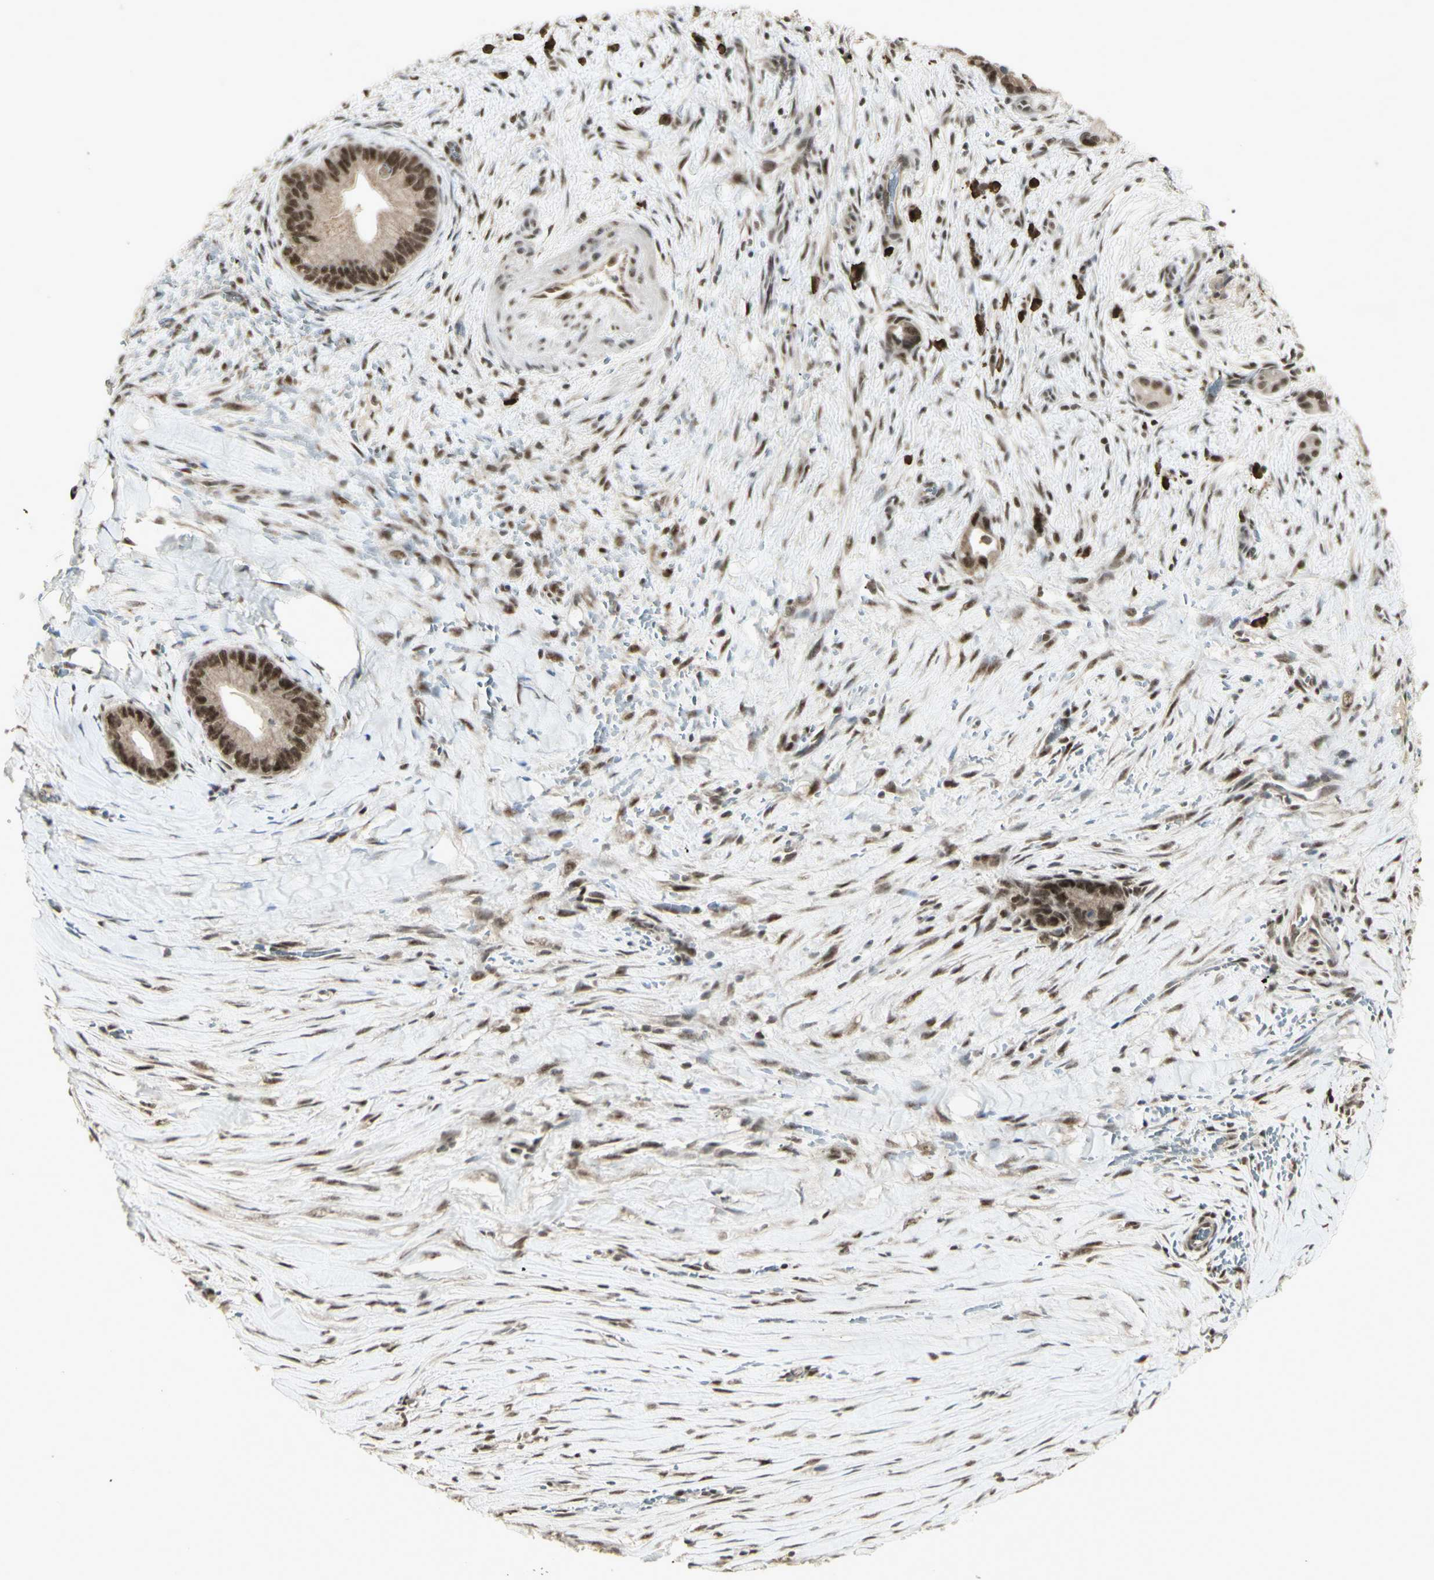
{"staining": {"intensity": "strong", "quantity": "25%-75%", "location": "nuclear"}, "tissue": "liver cancer", "cell_type": "Tumor cells", "image_type": "cancer", "snomed": [{"axis": "morphology", "description": "Cholangiocarcinoma"}, {"axis": "topography", "description": "Liver"}], "caption": "Tumor cells reveal strong nuclear expression in about 25%-75% of cells in liver cancer.", "gene": "CCNT1", "patient": {"sex": "female", "age": 55}}